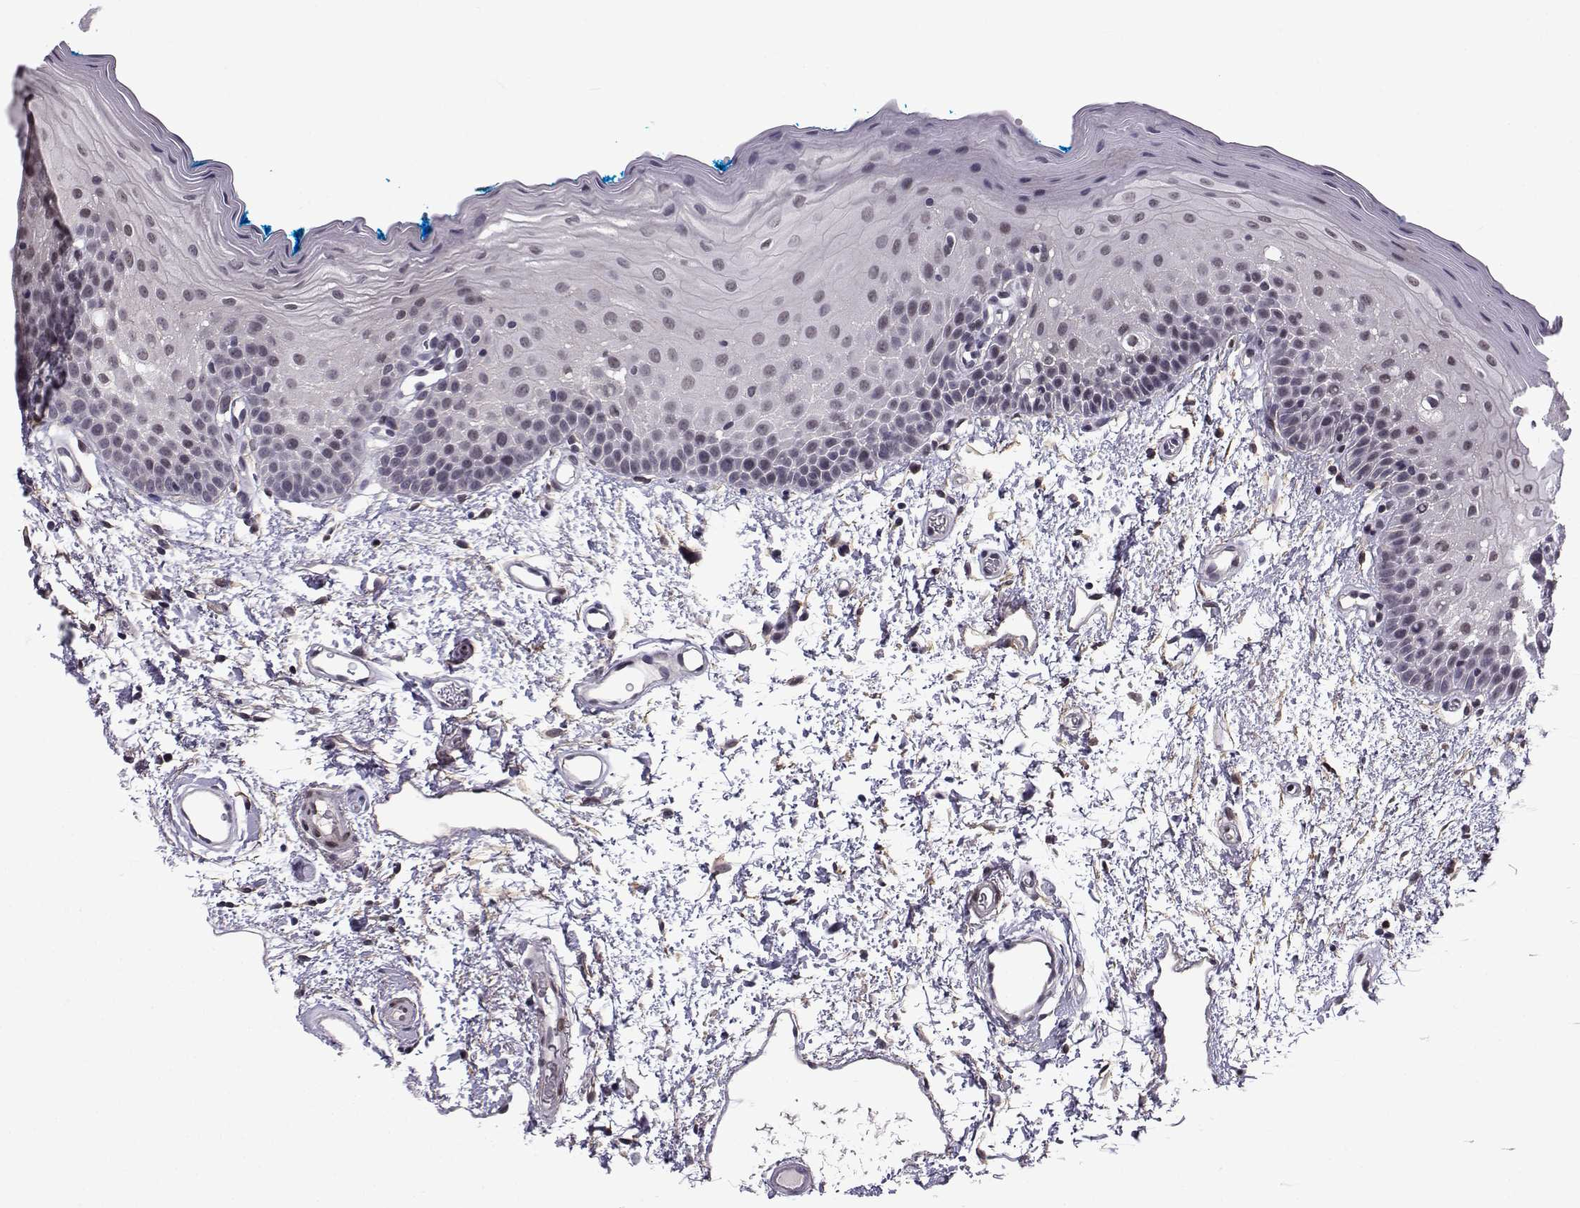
{"staining": {"intensity": "weak", "quantity": "<25%", "location": "nuclear"}, "tissue": "oral mucosa", "cell_type": "Squamous epithelial cells", "image_type": "normal", "snomed": [{"axis": "morphology", "description": "Normal tissue, NOS"}, {"axis": "morphology", "description": "Squamous cell carcinoma, NOS"}, {"axis": "topography", "description": "Oral tissue"}, {"axis": "topography", "description": "Head-Neck"}], "caption": "High power microscopy micrograph of an immunohistochemistry image of benign oral mucosa, revealing no significant positivity in squamous epithelial cells. The staining was performed using DAB (3,3'-diaminobenzidine) to visualize the protein expression in brown, while the nuclei were stained in blue with hematoxylin (Magnification: 20x).", "gene": "RBM24", "patient": {"sex": "female", "age": 75}}